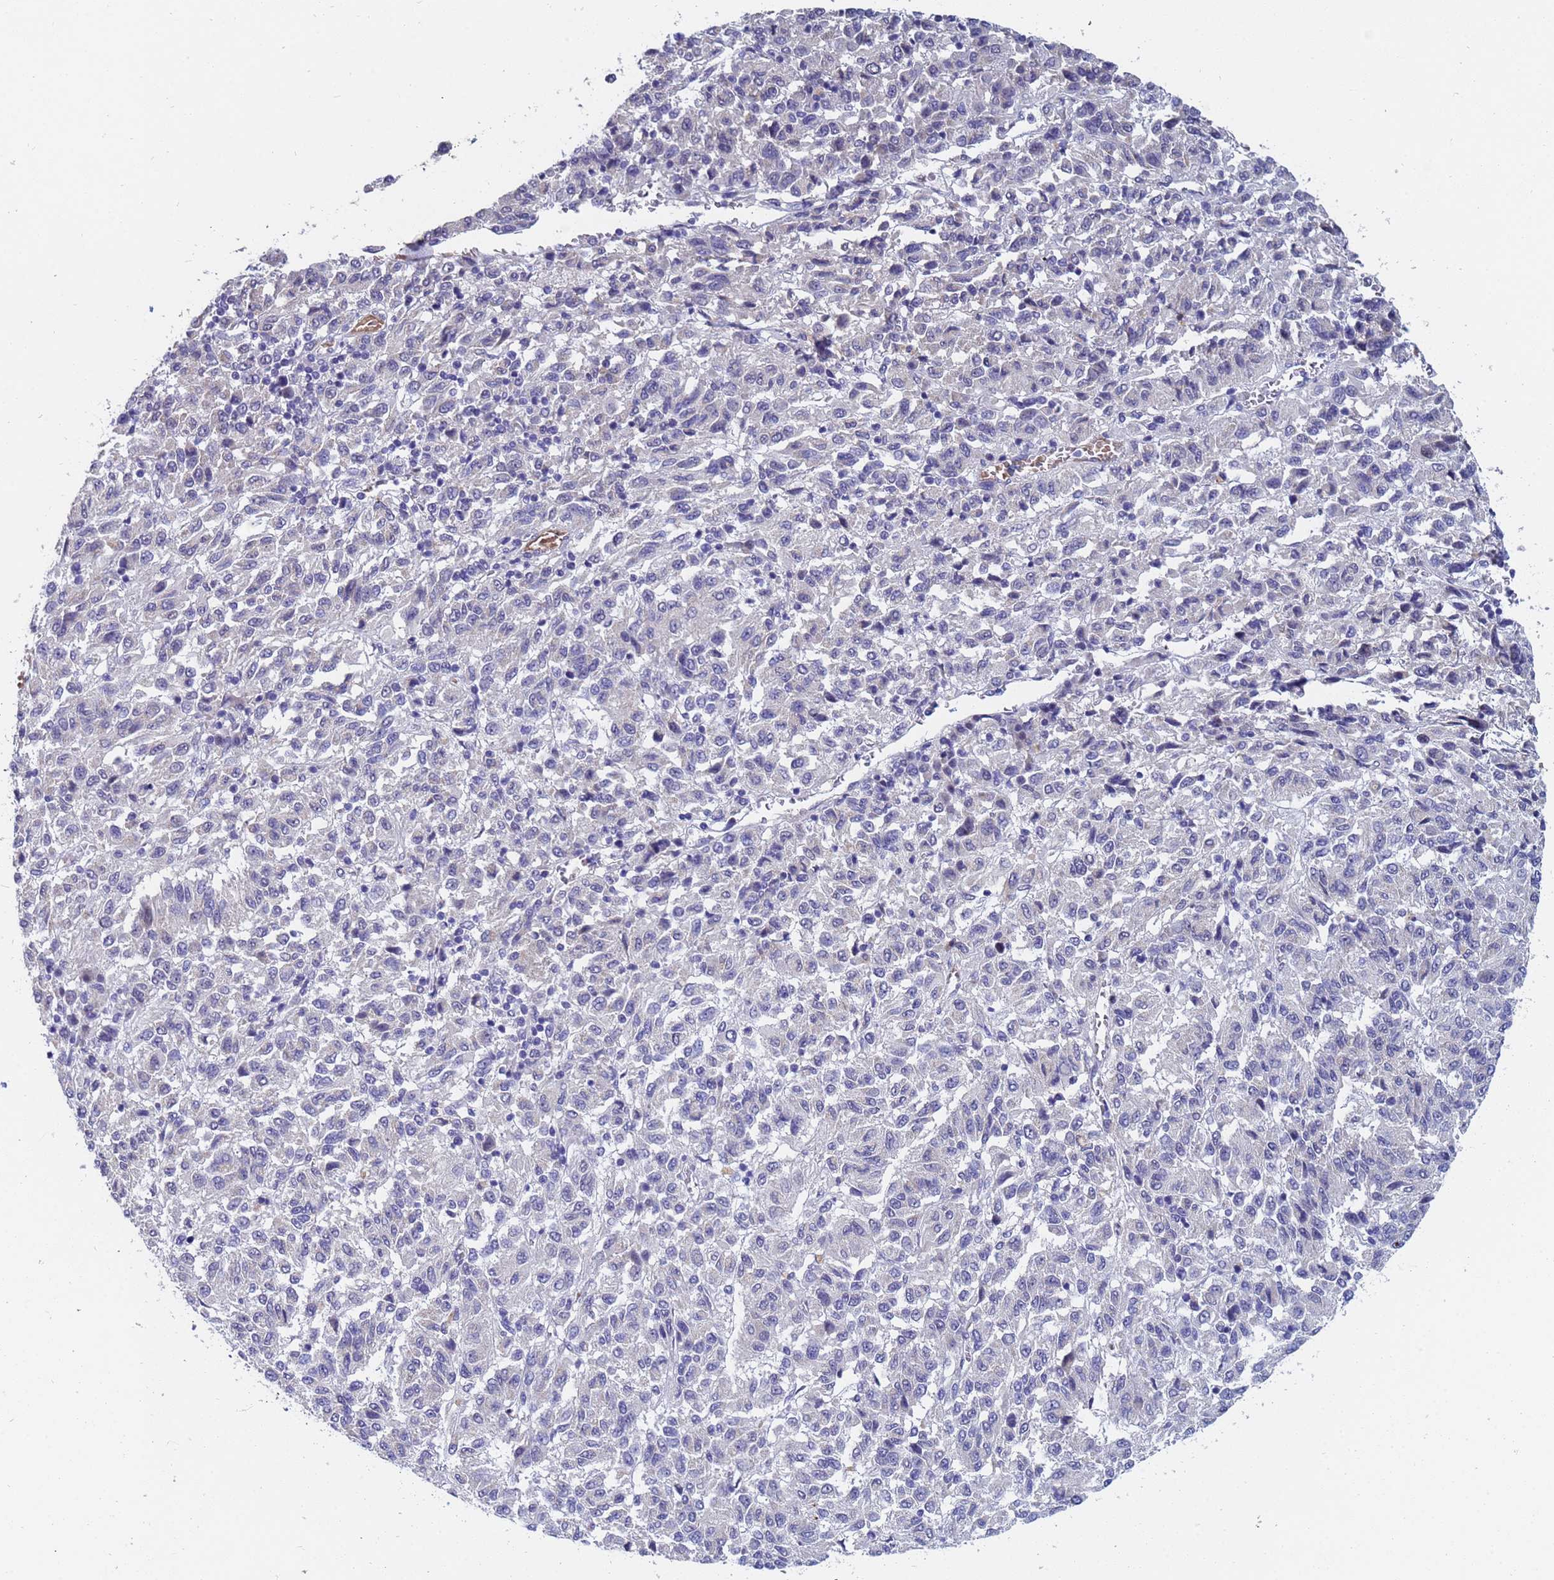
{"staining": {"intensity": "negative", "quantity": "none", "location": "none"}, "tissue": "melanoma", "cell_type": "Tumor cells", "image_type": "cancer", "snomed": [{"axis": "morphology", "description": "Malignant melanoma, Metastatic site"}, {"axis": "topography", "description": "Lung"}], "caption": "IHC image of malignant melanoma (metastatic site) stained for a protein (brown), which shows no staining in tumor cells.", "gene": "IHO1", "patient": {"sex": "male", "age": 64}}